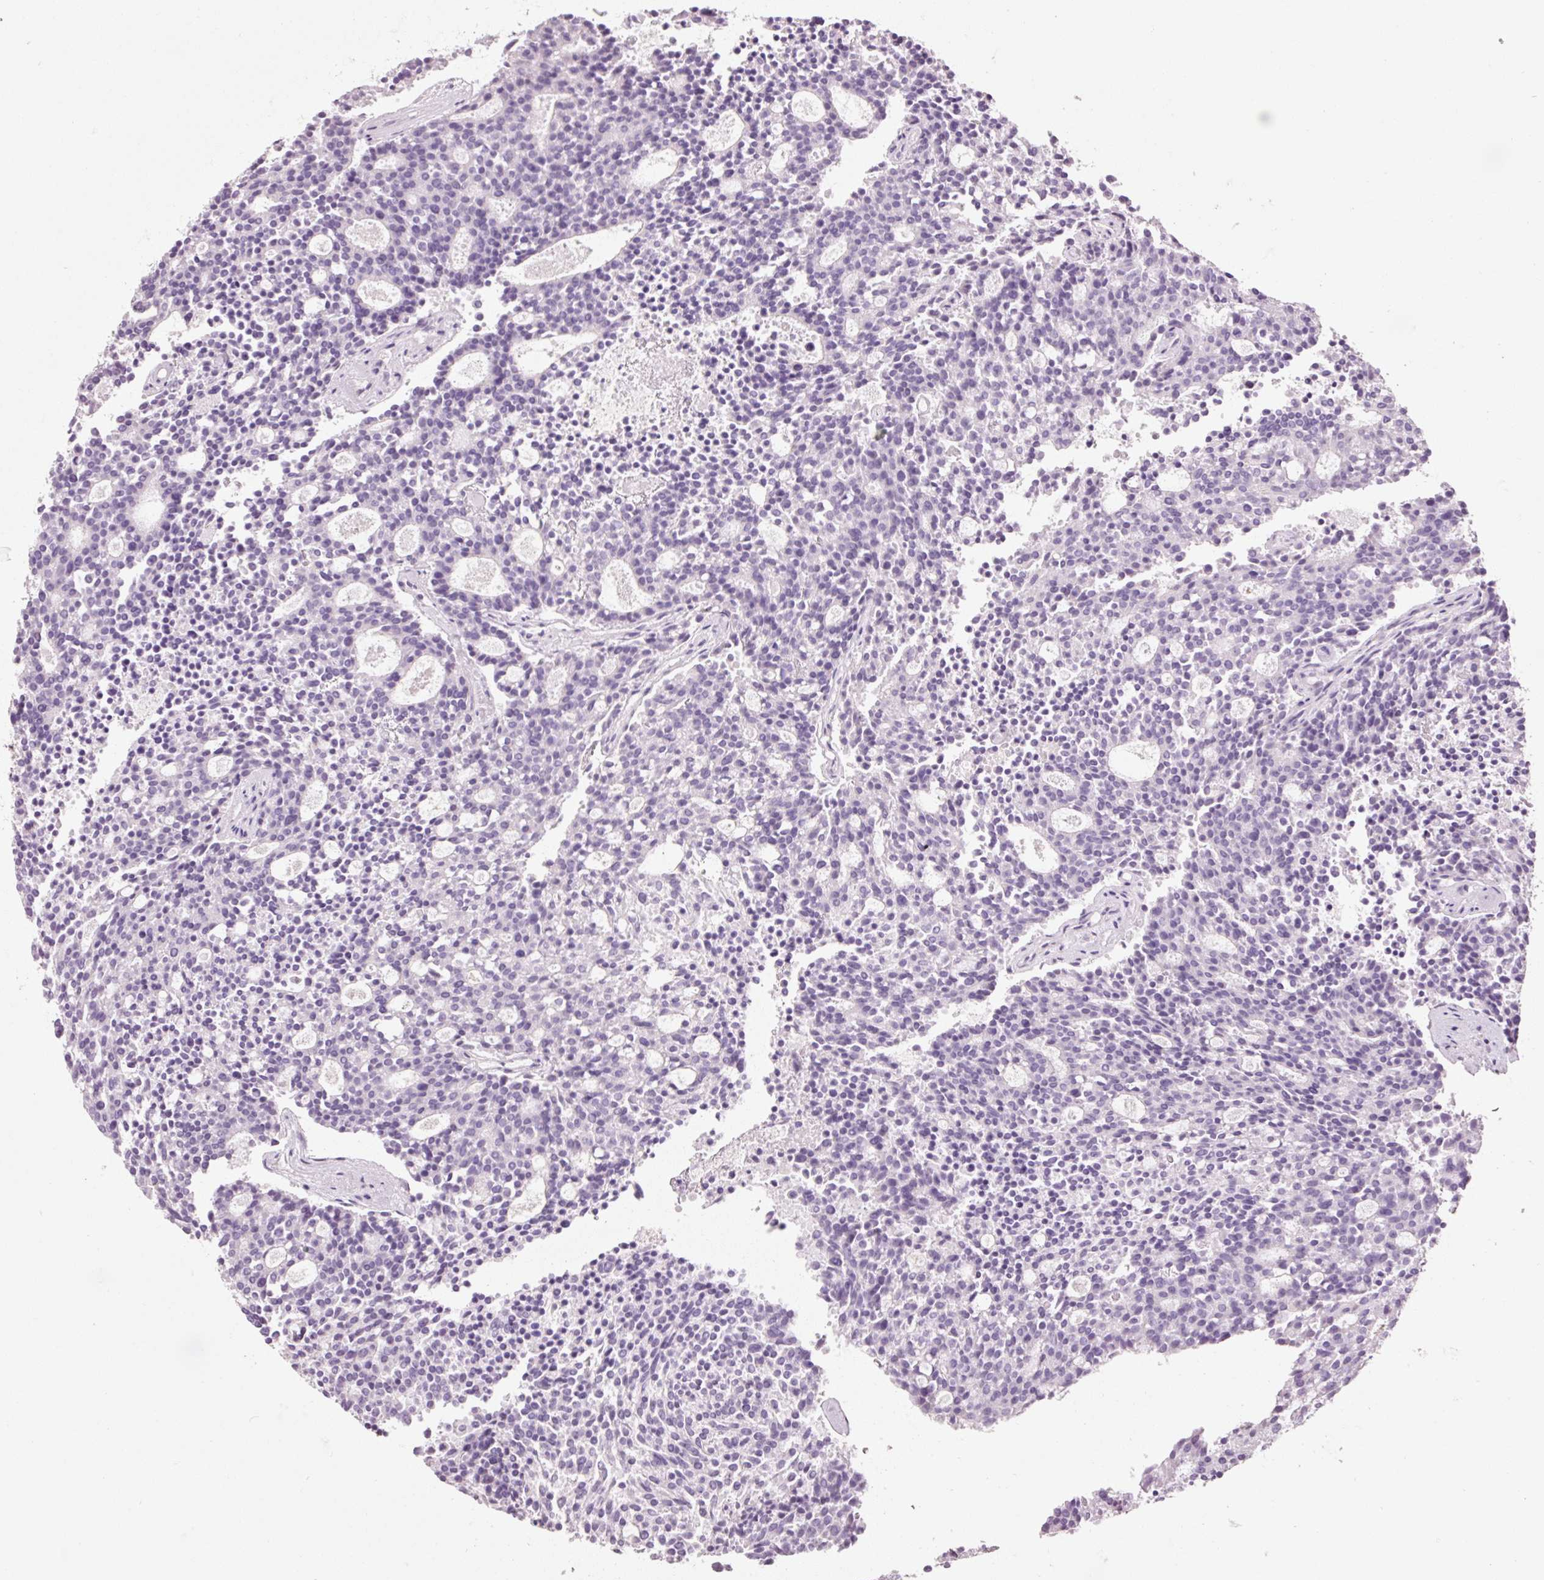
{"staining": {"intensity": "negative", "quantity": "none", "location": "none"}, "tissue": "carcinoid", "cell_type": "Tumor cells", "image_type": "cancer", "snomed": [{"axis": "morphology", "description": "Carcinoid, malignant, NOS"}, {"axis": "topography", "description": "Pancreas"}], "caption": "A high-resolution image shows IHC staining of carcinoid (malignant), which shows no significant staining in tumor cells. The staining was performed using DAB to visualize the protein expression in brown, while the nuclei were stained in blue with hematoxylin (Magnification: 20x).", "gene": "MUC5AC", "patient": {"sex": "female", "age": 54}}